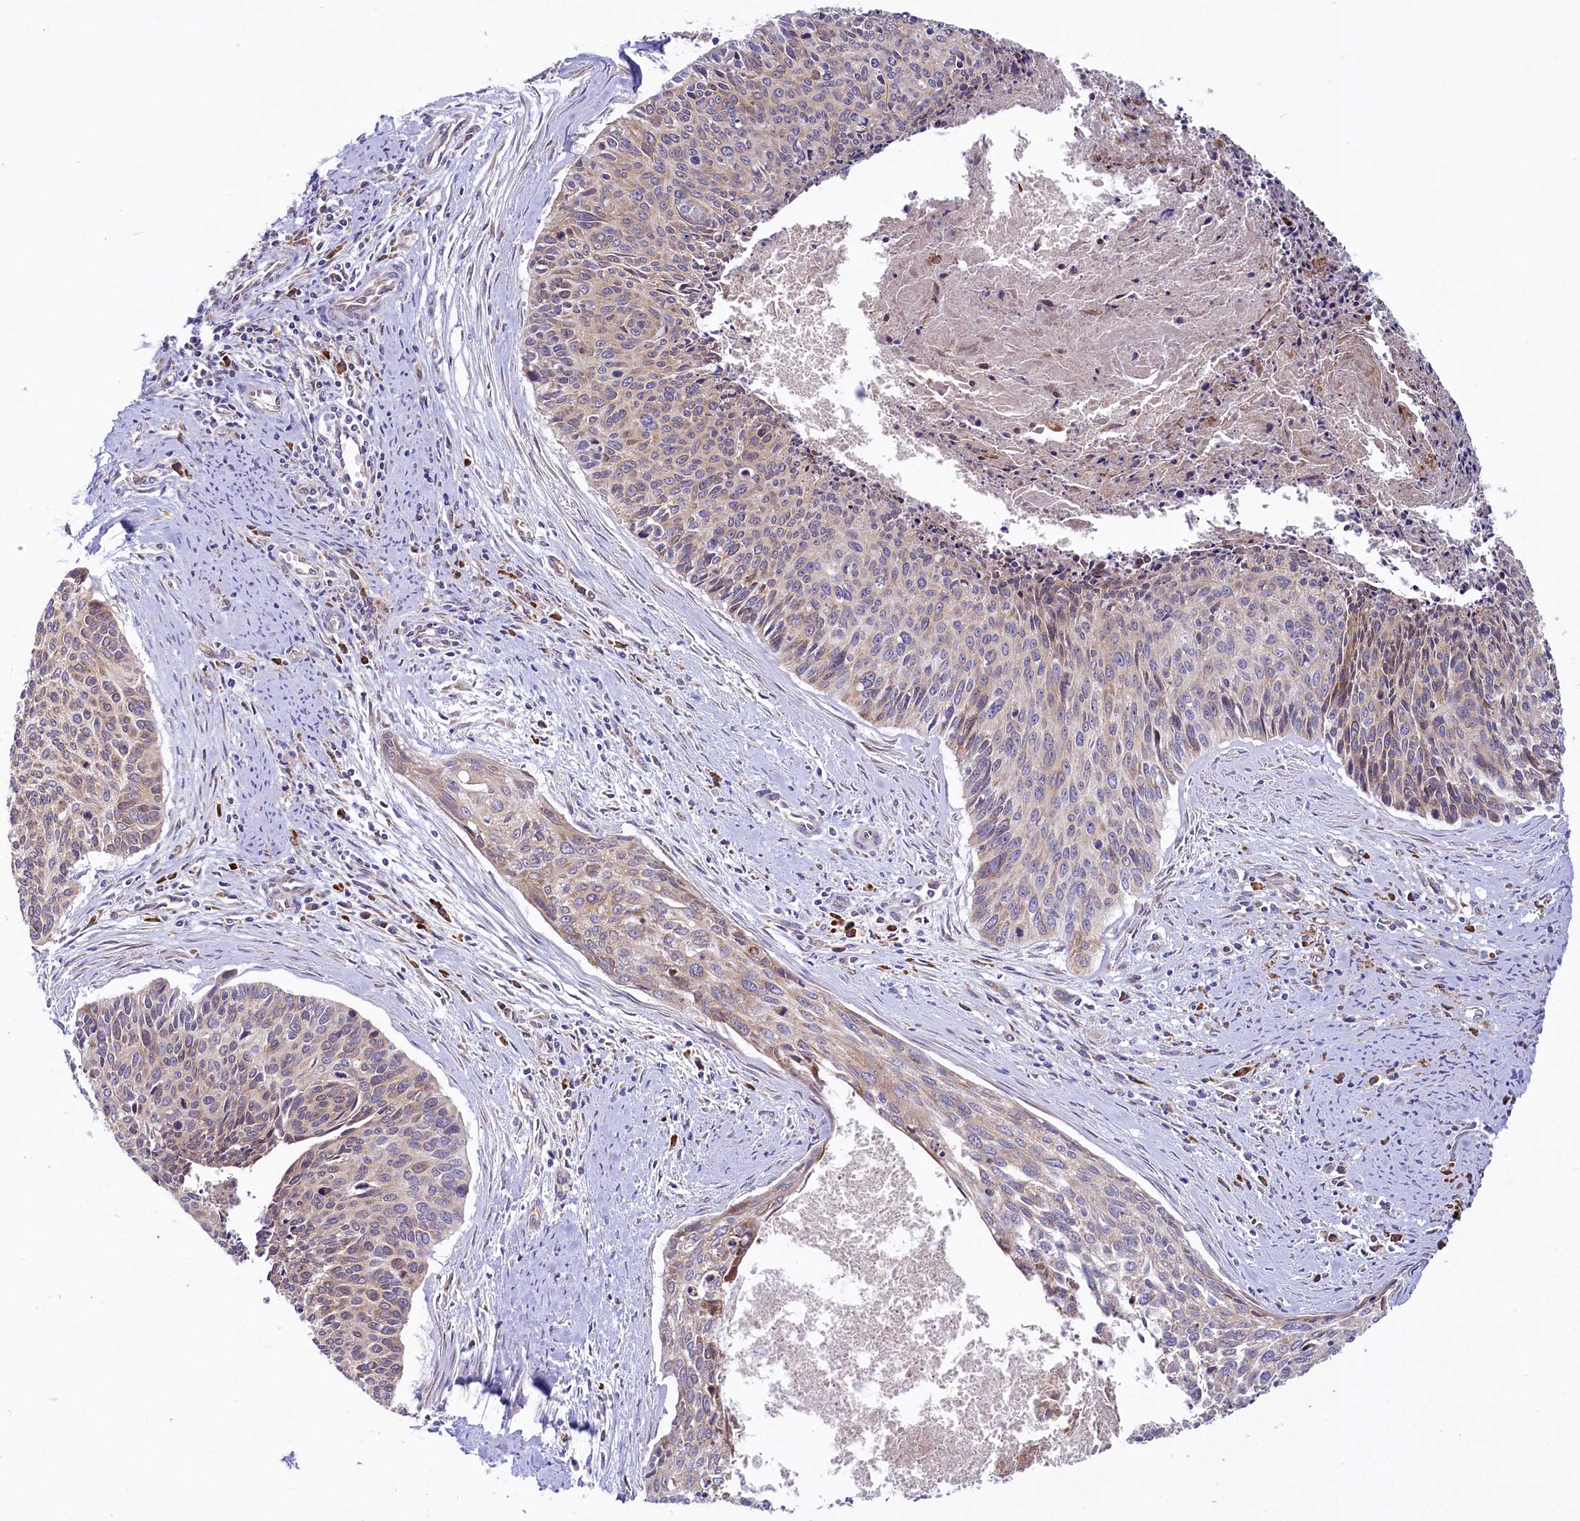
{"staining": {"intensity": "weak", "quantity": "<25%", "location": "cytoplasmic/membranous"}, "tissue": "cervical cancer", "cell_type": "Tumor cells", "image_type": "cancer", "snomed": [{"axis": "morphology", "description": "Squamous cell carcinoma, NOS"}, {"axis": "topography", "description": "Cervix"}], "caption": "Immunohistochemical staining of cervical cancer (squamous cell carcinoma) exhibits no significant expression in tumor cells. Brightfield microscopy of IHC stained with DAB (3,3'-diaminobenzidine) (brown) and hematoxylin (blue), captured at high magnification.", "gene": "CHID1", "patient": {"sex": "female", "age": 55}}